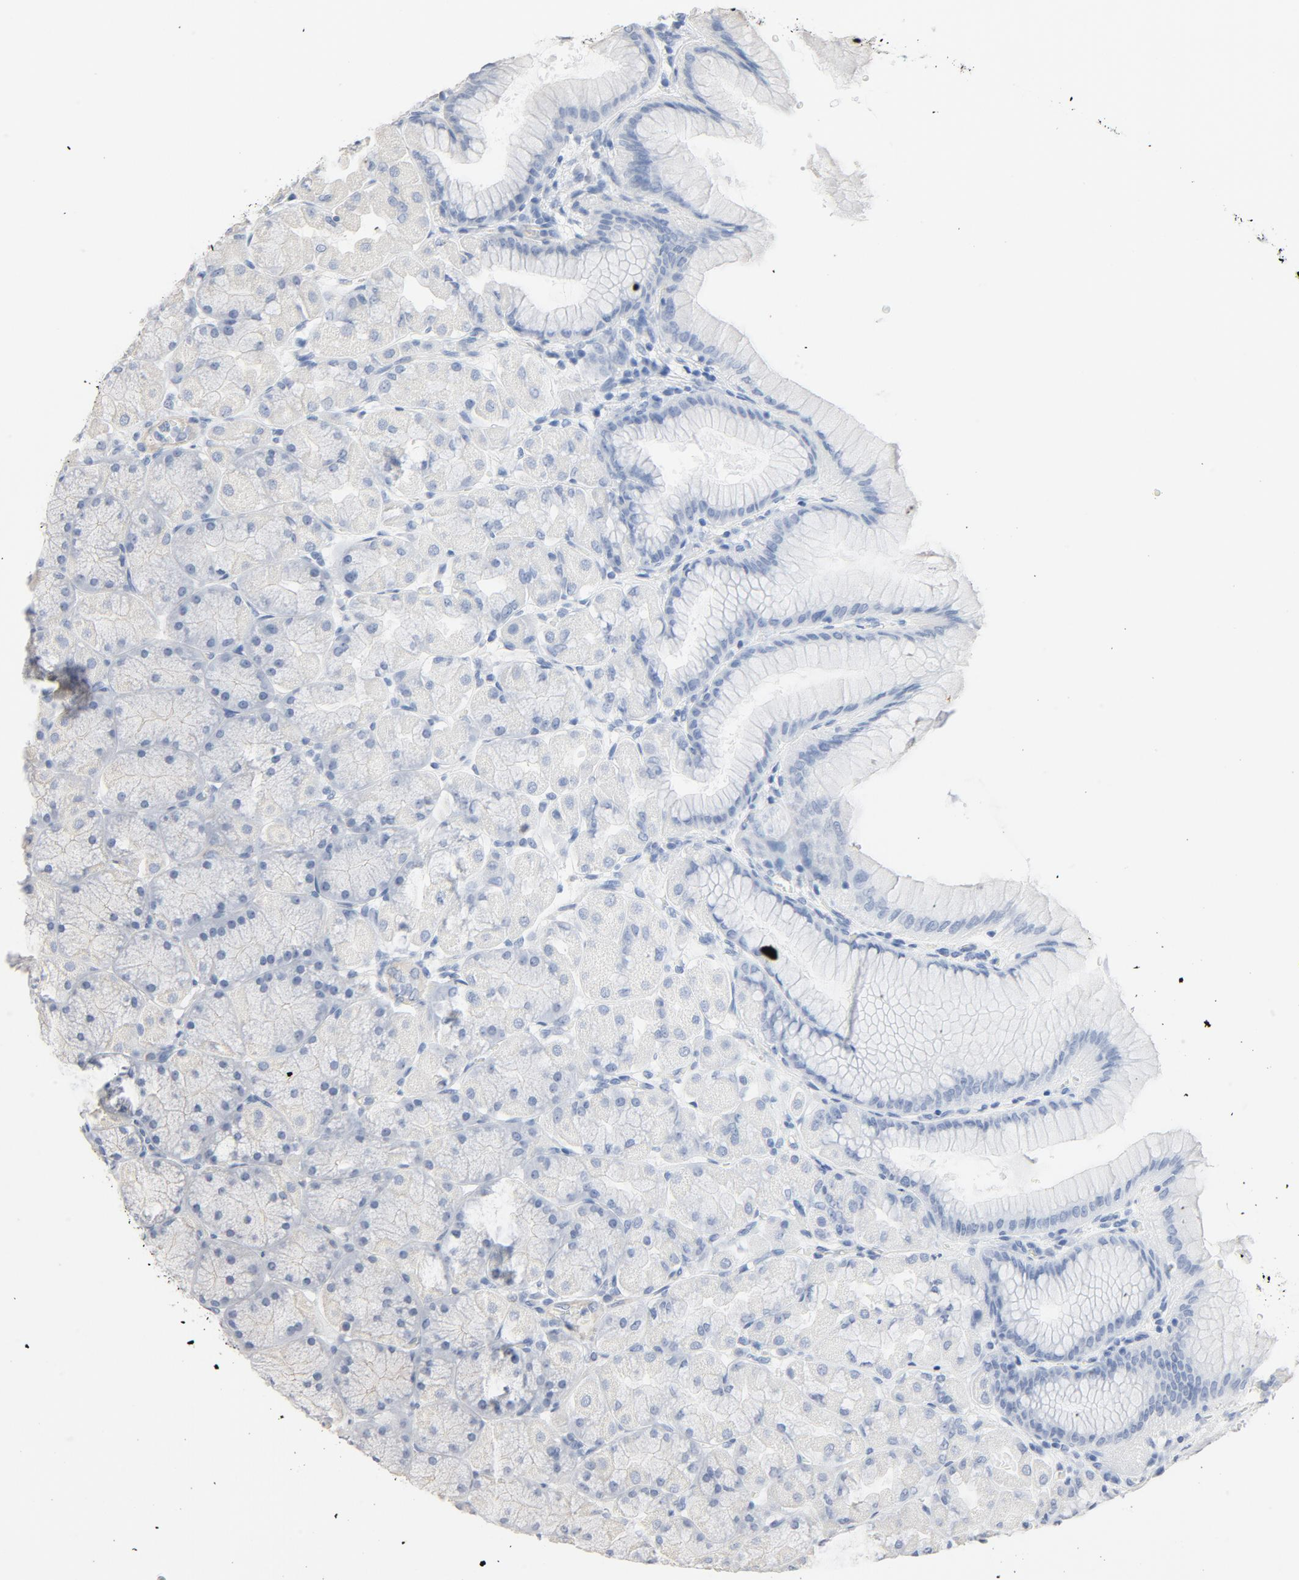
{"staining": {"intensity": "weak", "quantity": "<25%", "location": "cytoplasmic/membranous"}, "tissue": "stomach", "cell_type": "Glandular cells", "image_type": "normal", "snomed": [{"axis": "morphology", "description": "Normal tissue, NOS"}, {"axis": "topography", "description": "Stomach, upper"}], "caption": "Immunohistochemical staining of benign human stomach shows no significant positivity in glandular cells. Nuclei are stained in blue.", "gene": "TRIOBP", "patient": {"sex": "female", "age": 56}}